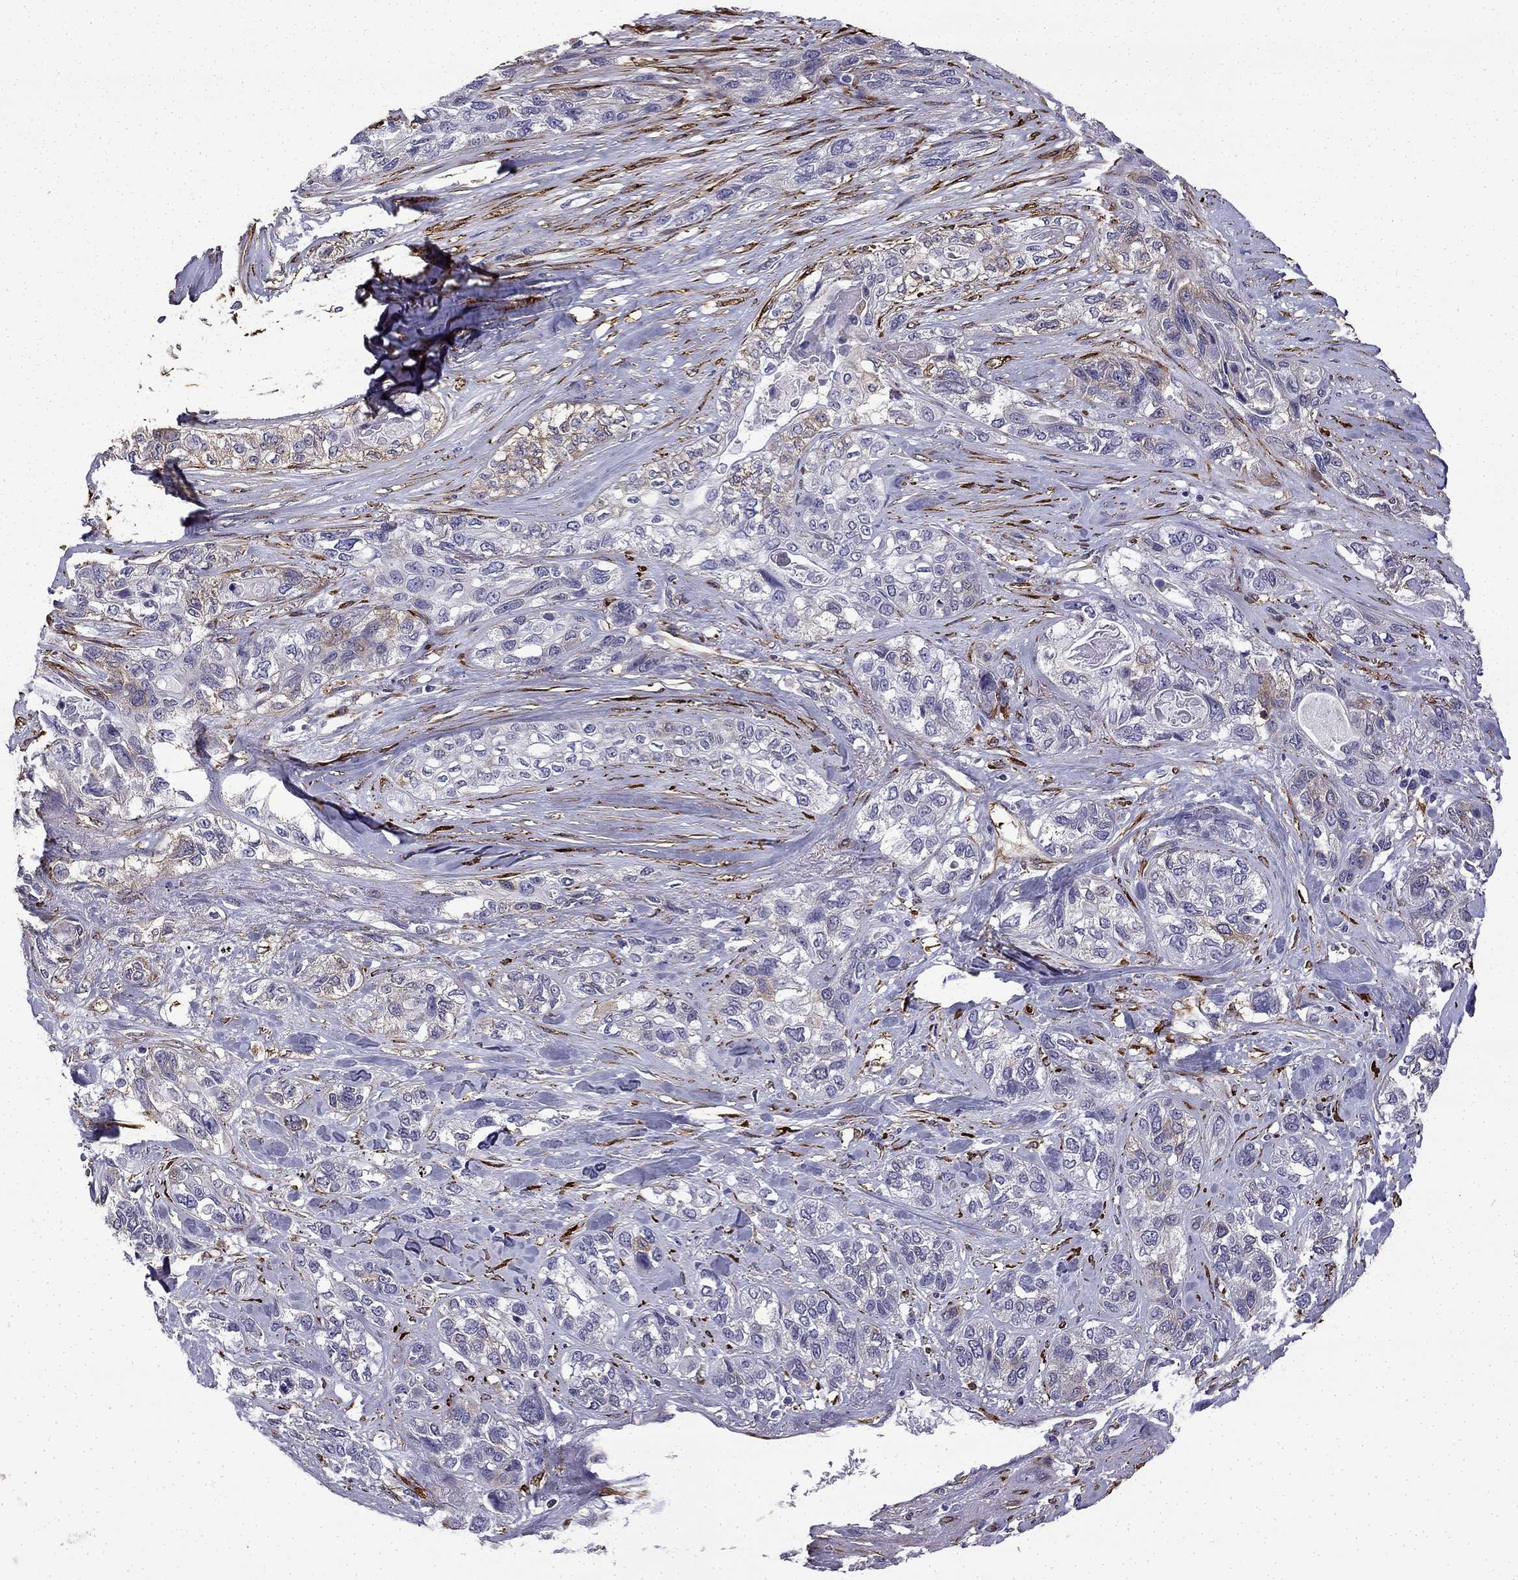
{"staining": {"intensity": "moderate", "quantity": "<25%", "location": "cytoplasmic/membranous"}, "tissue": "lung cancer", "cell_type": "Tumor cells", "image_type": "cancer", "snomed": [{"axis": "morphology", "description": "Squamous cell carcinoma, NOS"}, {"axis": "topography", "description": "Lung"}], "caption": "Immunohistochemistry photomicrograph of neoplastic tissue: human lung cancer (squamous cell carcinoma) stained using IHC exhibits low levels of moderate protein expression localized specifically in the cytoplasmic/membranous of tumor cells, appearing as a cytoplasmic/membranous brown color.", "gene": "MAP4", "patient": {"sex": "female", "age": 70}}